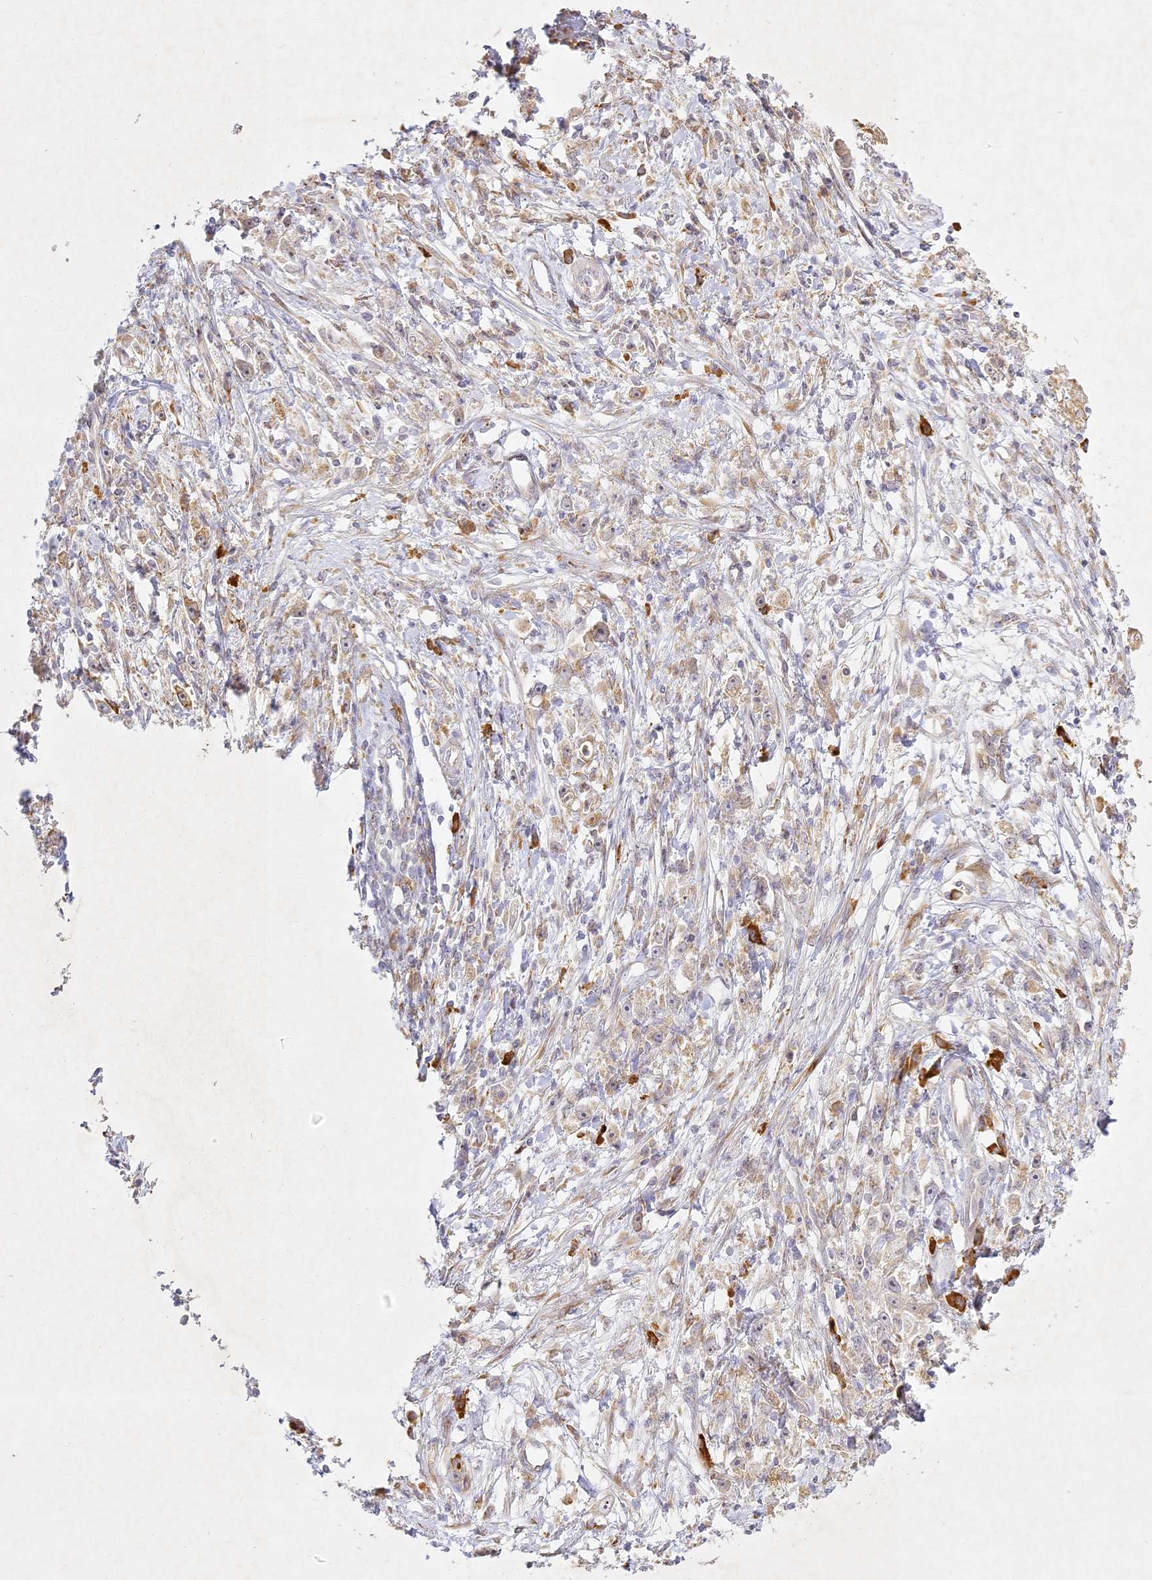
{"staining": {"intensity": "weak", "quantity": "<25%", "location": "cytoplasmic/membranous"}, "tissue": "stomach cancer", "cell_type": "Tumor cells", "image_type": "cancer", "snomed": [{"axis": "morphology", "description": "Adenocarcinoma, NOS"}, {"axis": "topography", "description": "Stomach"}], "caption": "This is an immunohistochemistry micrograph of human stomach adenocarcinoma. There is no staining in tumor cells.", "gene": "SLC30A5", "patient": {"sex": "female", "age": 59}}